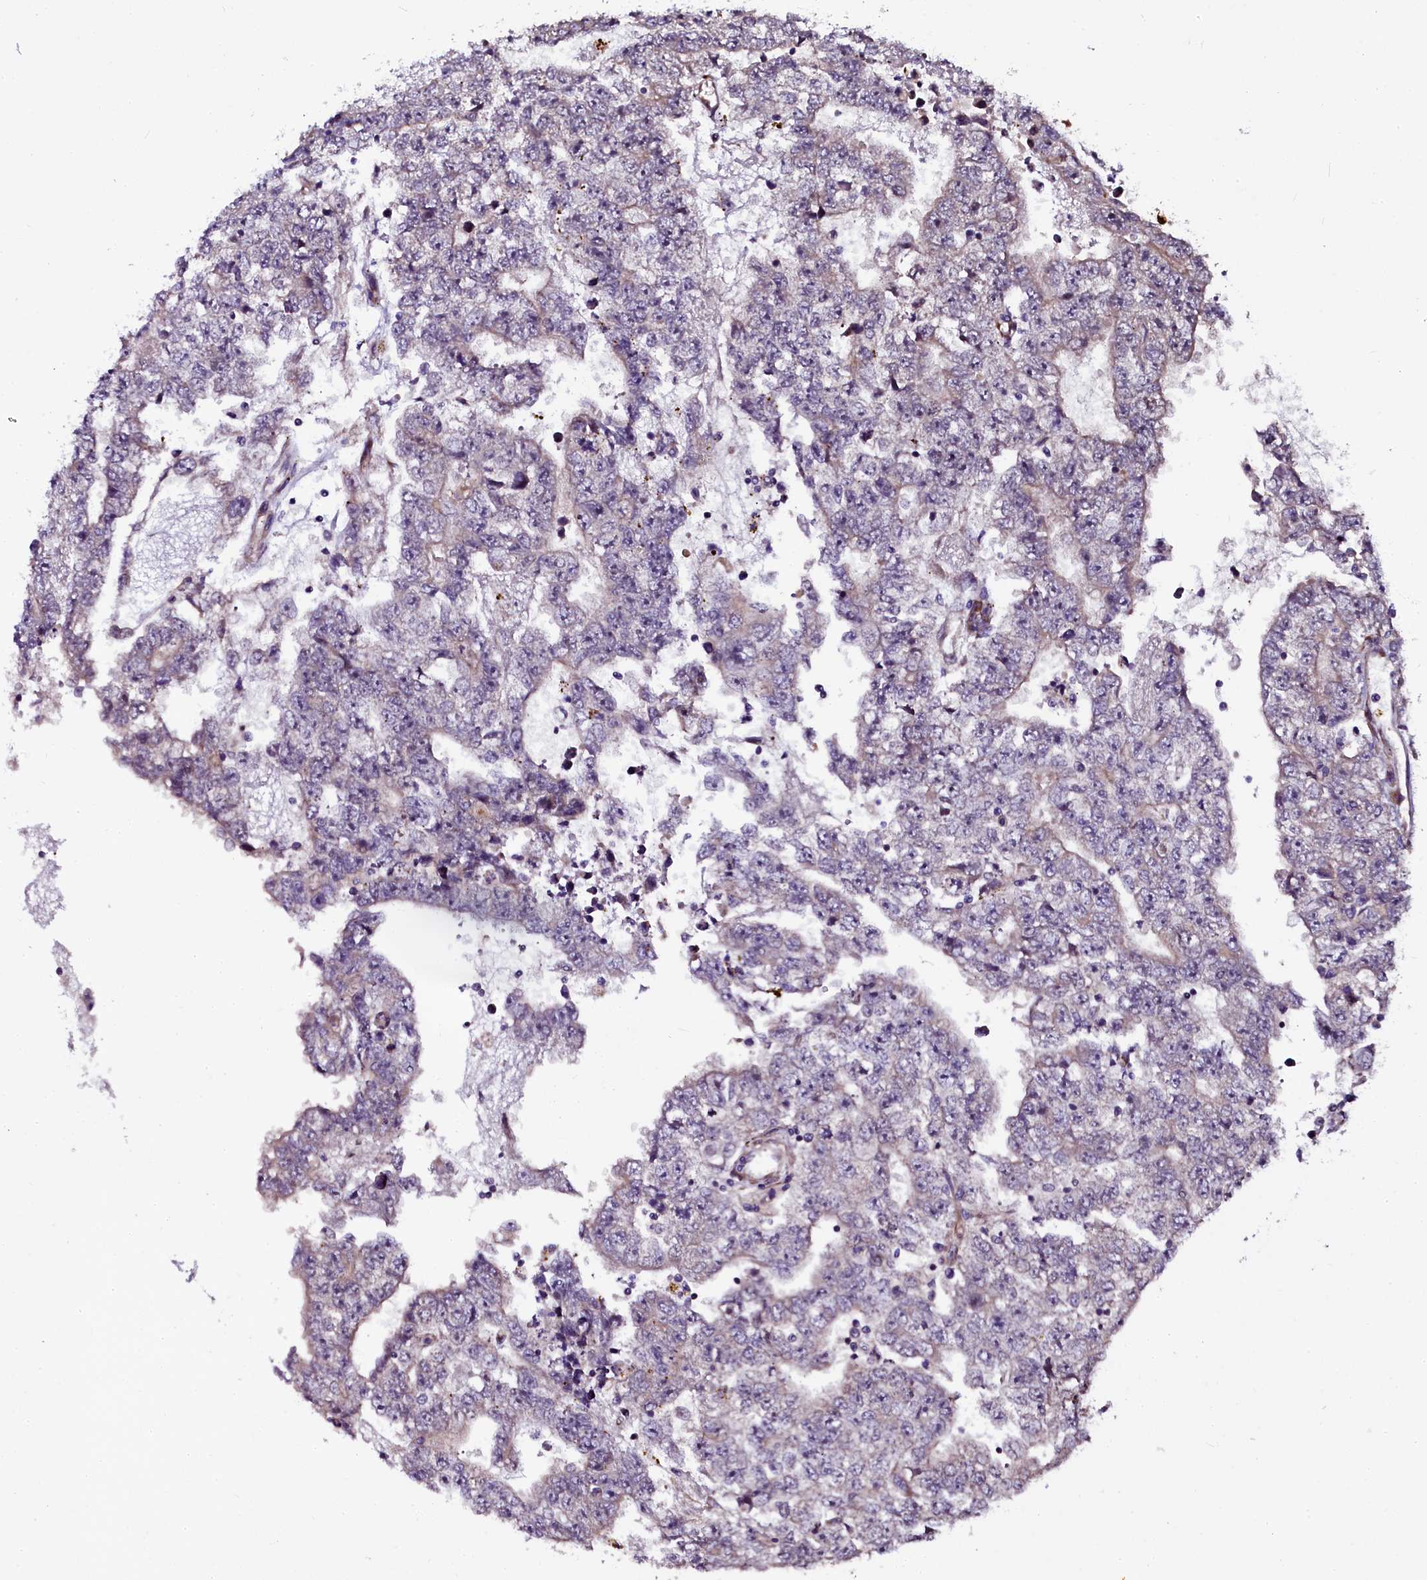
{"staining": {"intensity": "negative", "quantity": "none", "location": "none"}, "tissue": "testis cancer", "cell_type": "Tumor cells", "image_type": "cancer", "snomed": [{"axis": "morphology", "description": "Carcinoma, Embryonal, NOS"}, {"axis": "topography", "description": "Testis"}], "caption": "DAB immunohistochemical staining of testis cancer (embryonal carcinoma) reveals no significant staining in tumor cells.", "gene": "N4BP1", "patient": {"sex": "male", "age": 25}}